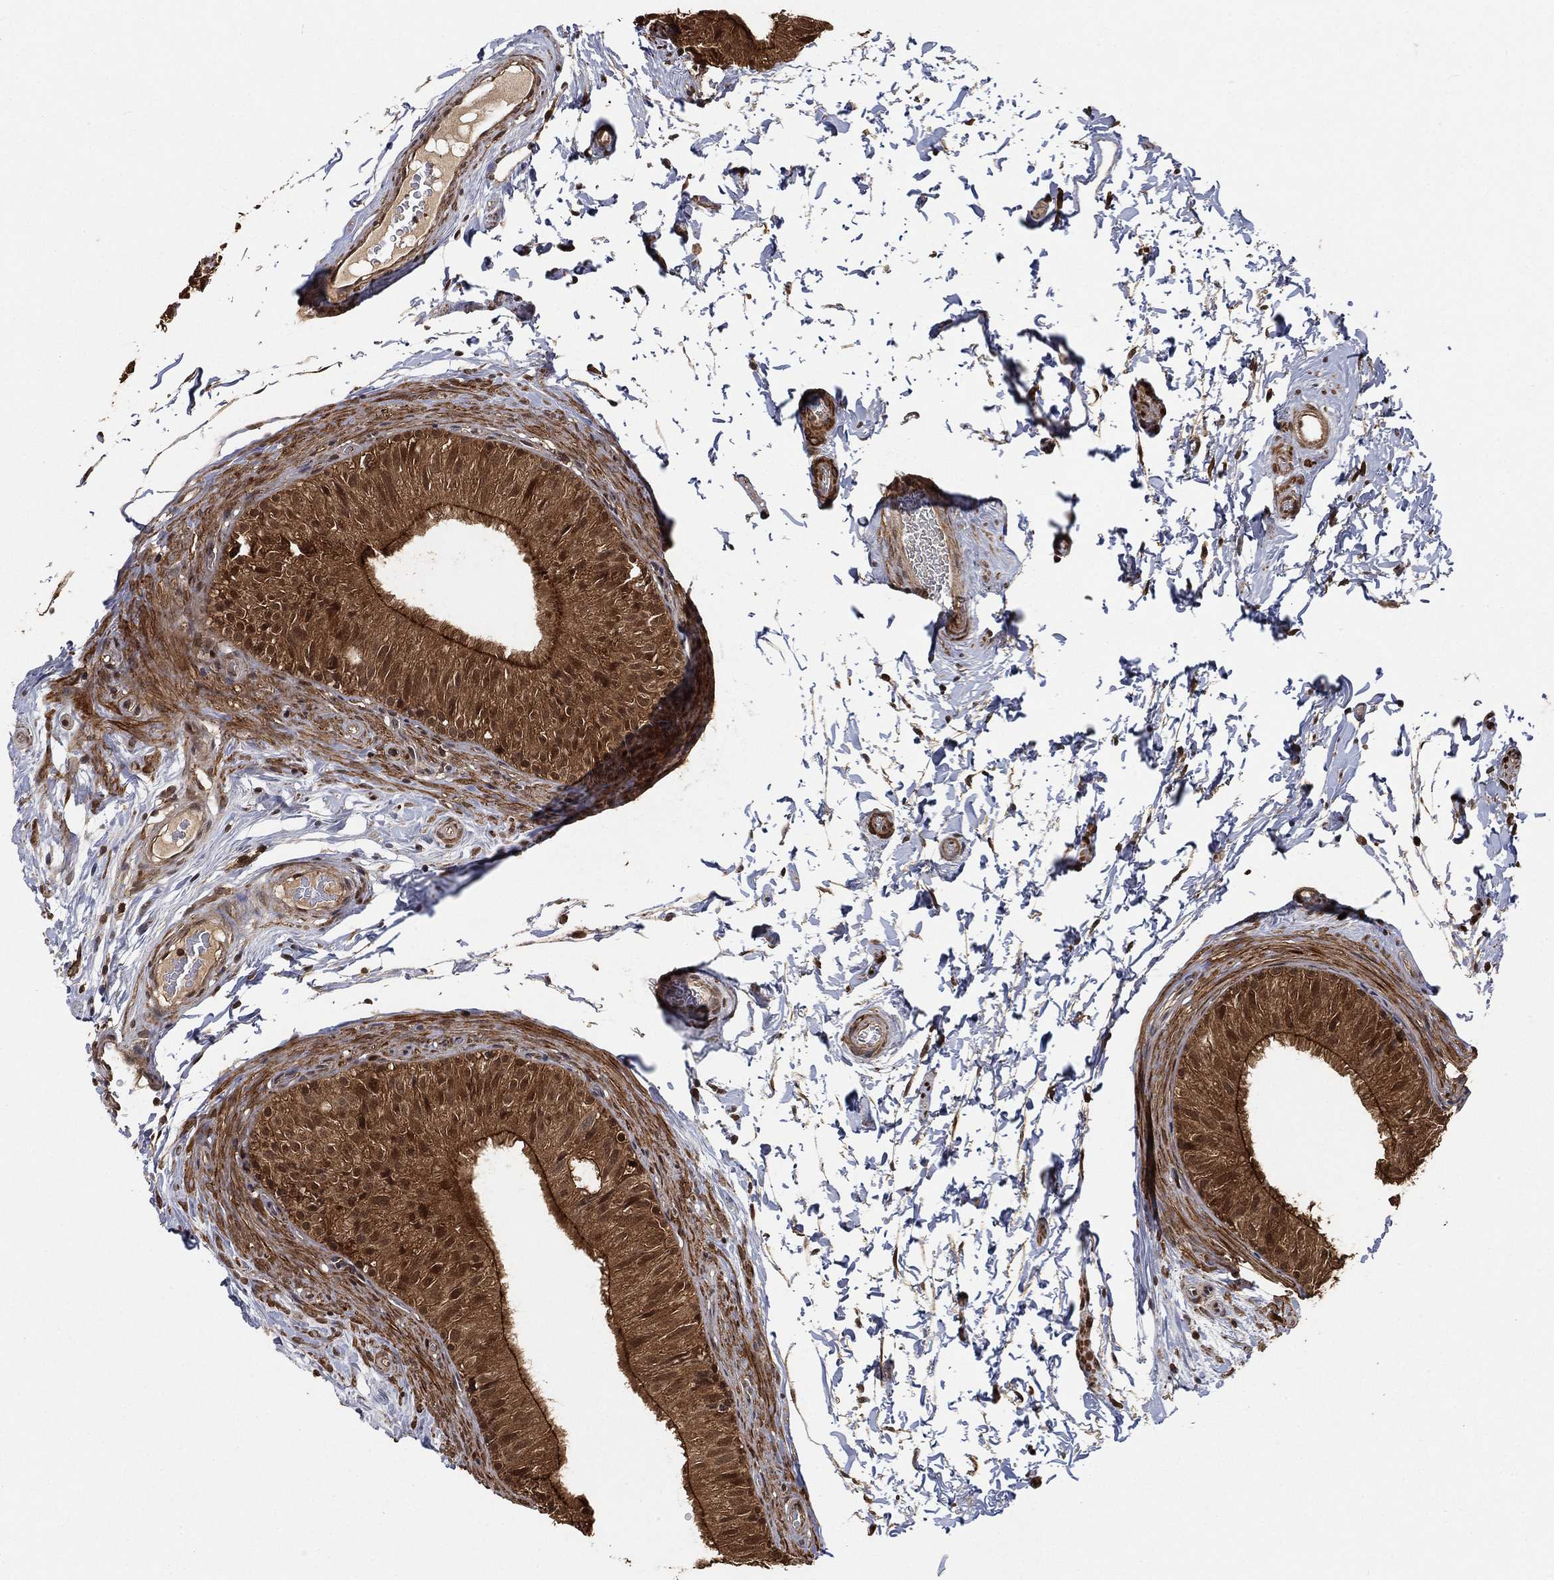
{"staining": {"intensity": "strong", "quantity": ">75%", "location": "cytoplasmic/membranous,nuclear"}, "tissue": "epididymis", "cell_type": "Glandular cells", "image_type": "normal", "snomed": [{"axis": "morphology", "description": "Normal tissue, NOS"}, {"axis": "topography", "description": "Epididymis"}], "caption": "IHC (DAB) staining of unremarkable human epididymis shows strong cytoplasmic/membranous,nuclear protein expression in approximately >75% of glandular cells. The staining was performed using DAB to visualize the protein expression in brown, while the nuclei were stained in blue with hematoxylin (Magnification: 20x).", "gene": "CRYL1", "patient": {"sex": "male", "age": 34}}